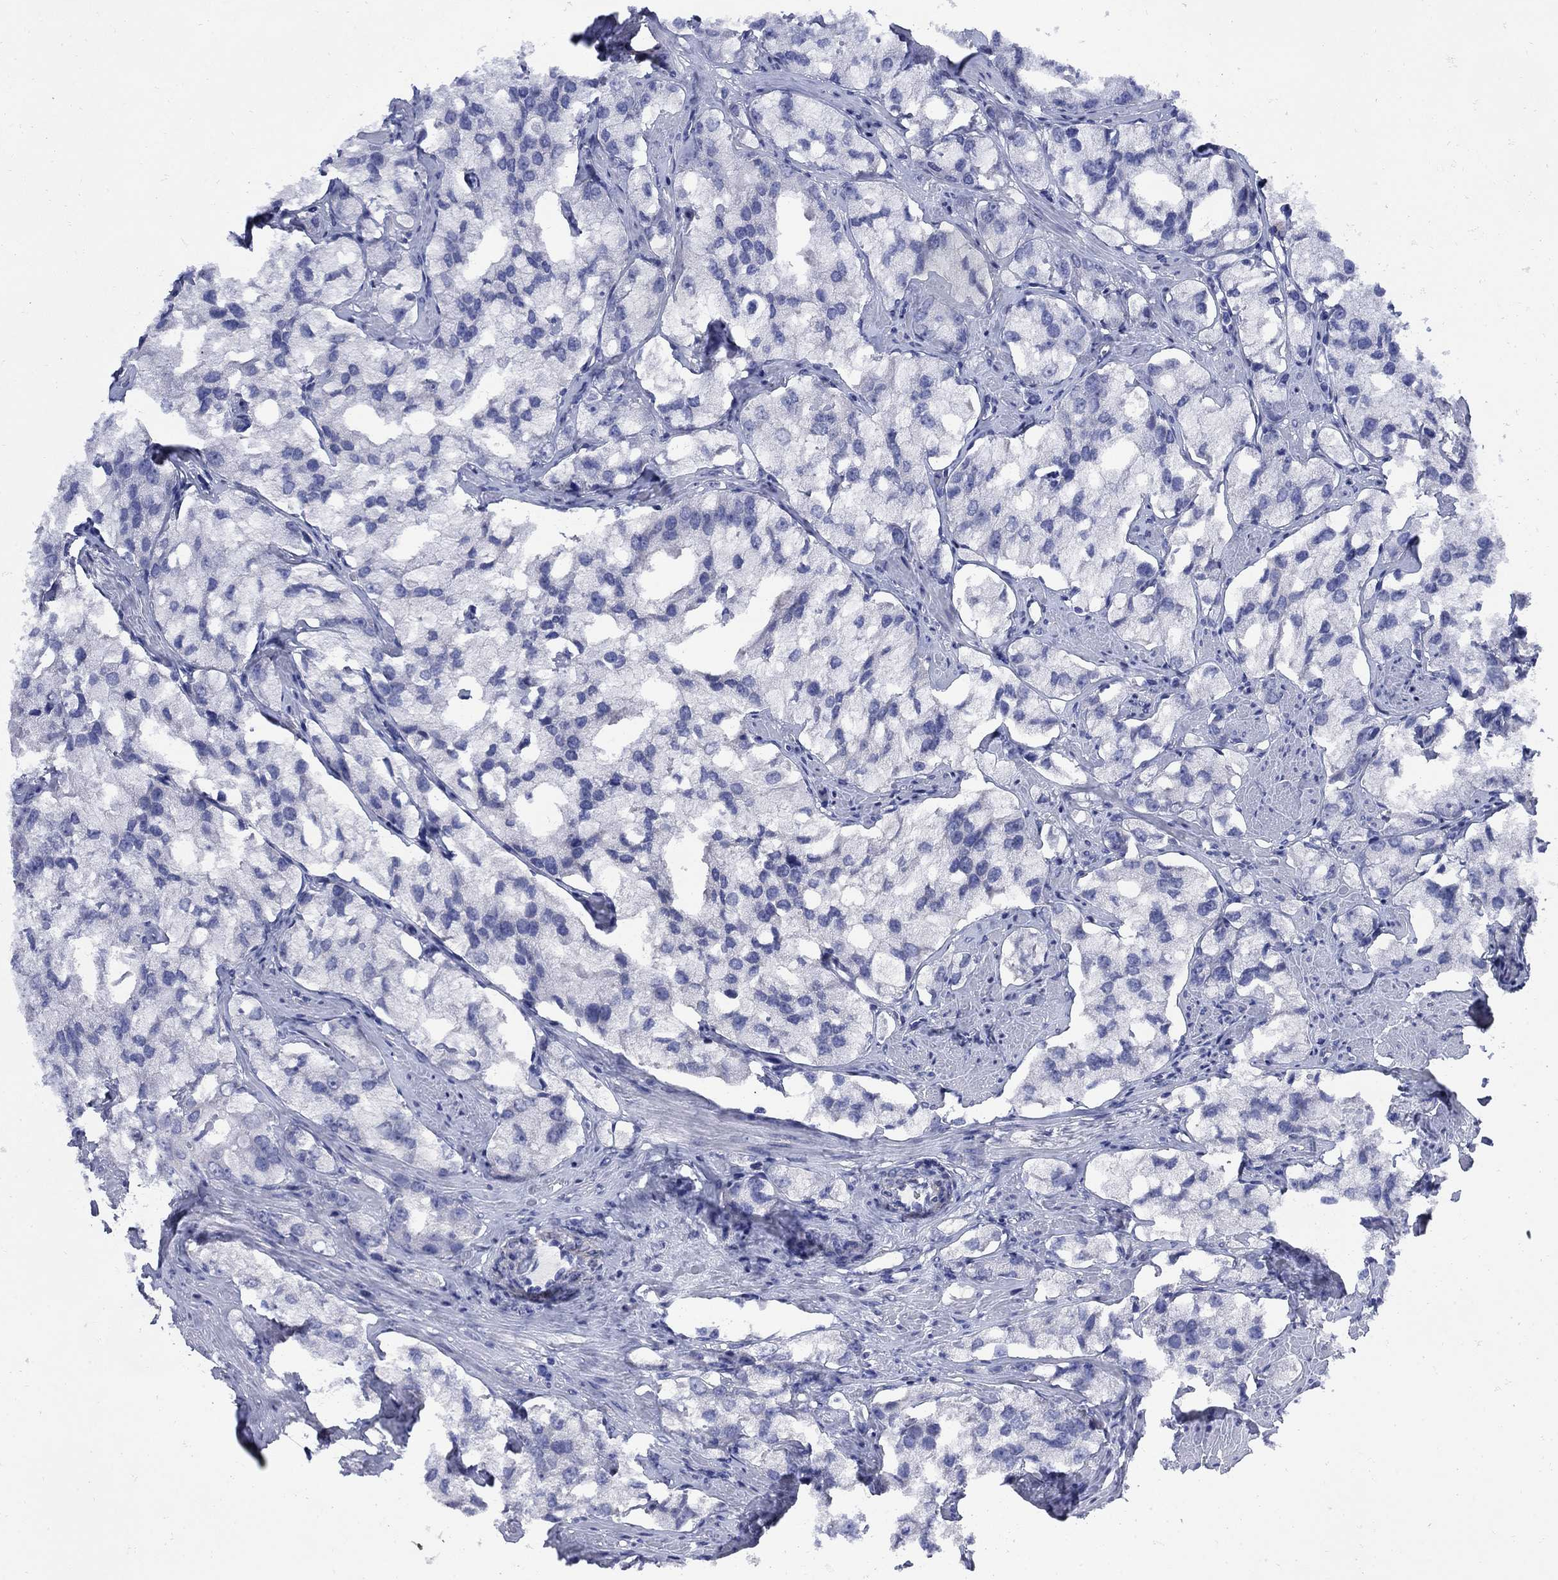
{"staining": {"intensity": "negative", "quantity": "none", "location": "none"}, "tissue": "prostate cancer", "cell_type": "Tumor cells", "image_type": "cancer", "snomed": [{"axis": "morphology", "description": "Adenocarcinoma, NOS"}, {"axis": "topography", "description": "Prostate and seminal vesicle, NOS"}, {"axis": "topography", "description": "Prostate"}], "caption": "Micrograph shows no significant protein expression in tumor cells of adenocarcinoma (prostate). (DAB (3,3'-diaminobenzidine) immunohistochemistry (IHC) with hematoxylin counter stain).", "gene": "SEPTIN8", "patient": {"sex": "male", "age": 64}}